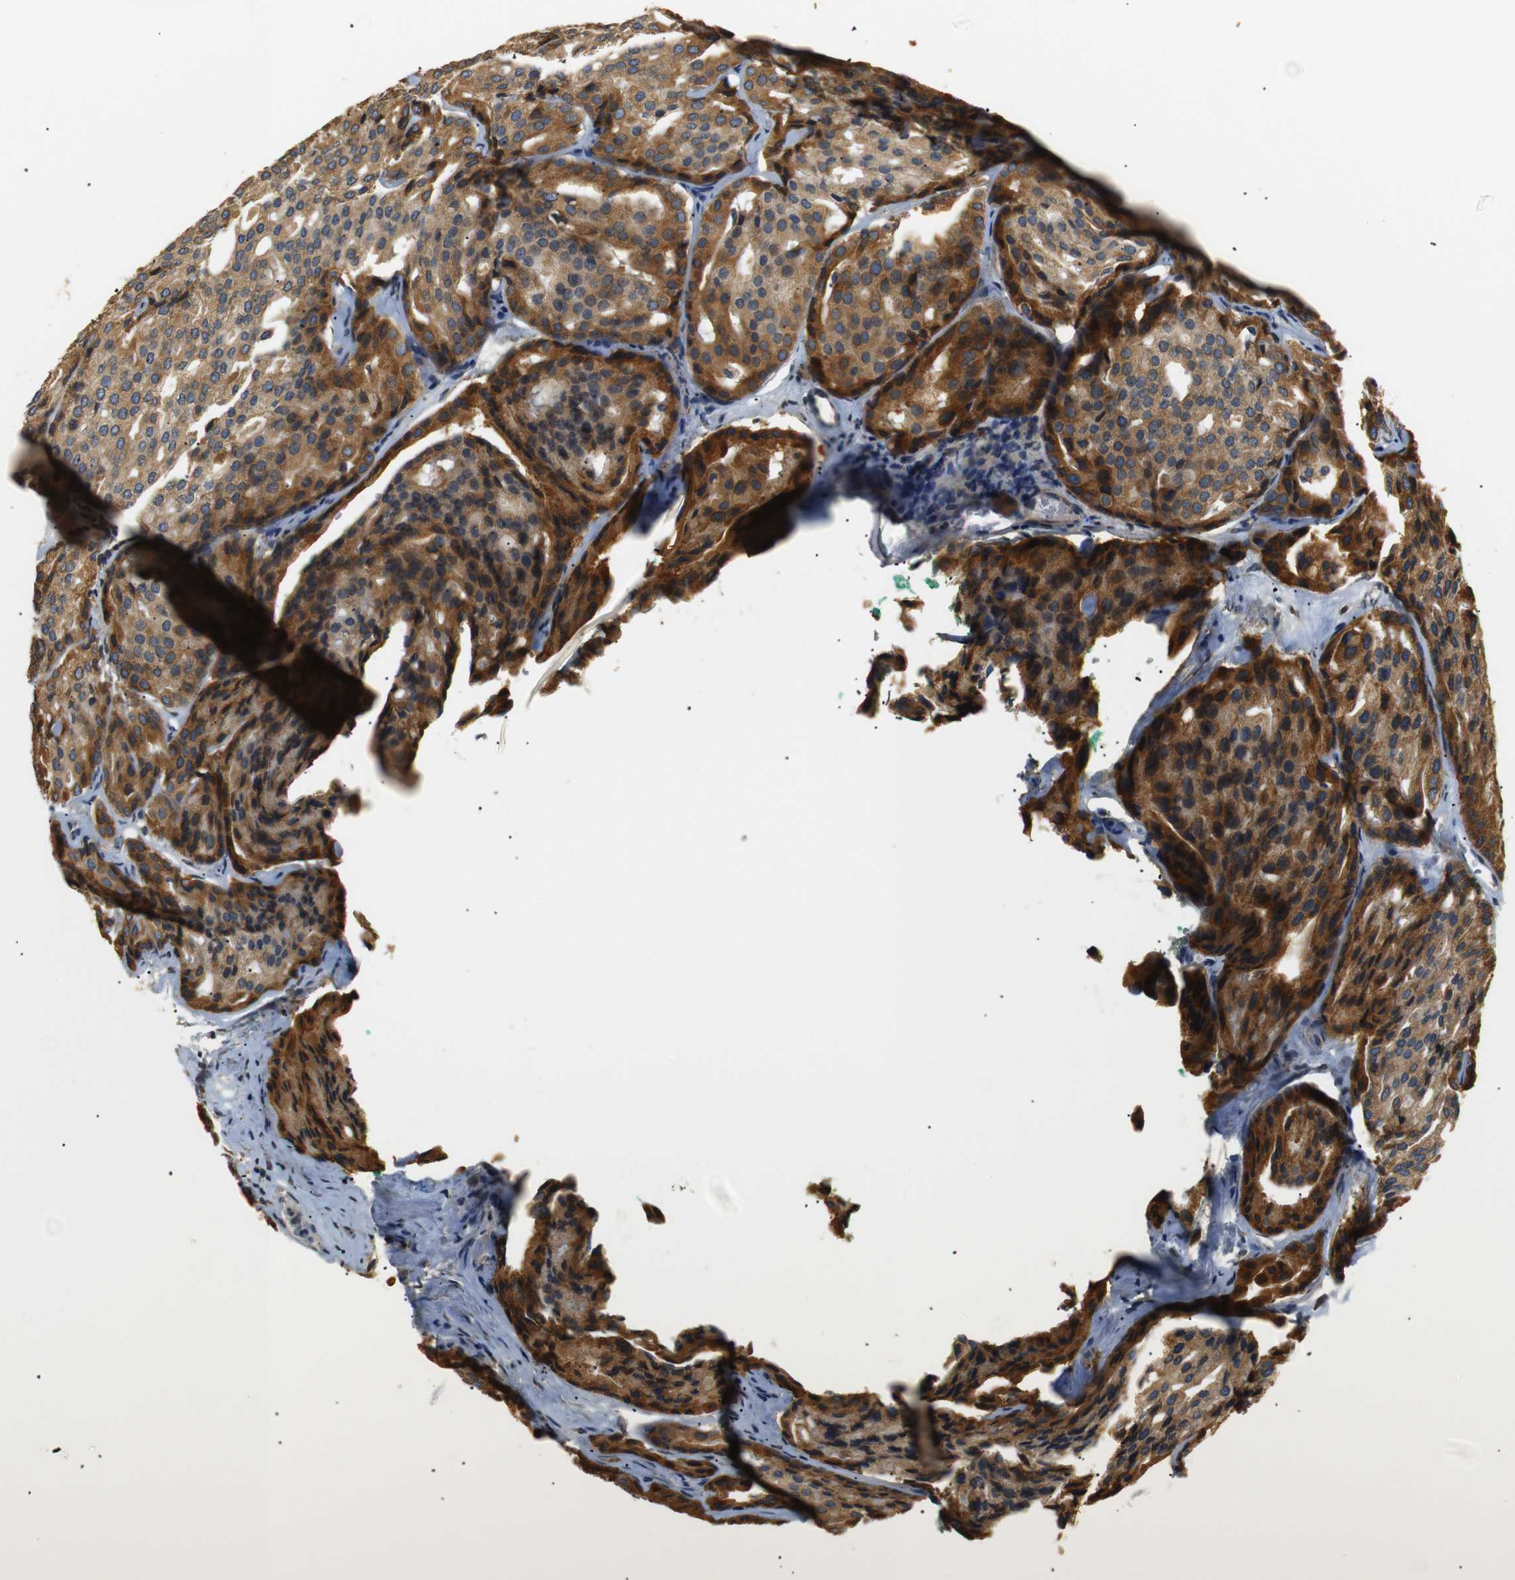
{"staining": {"intensity": "moderate", "quantity": ">75%", "location": "cytoplasmic/membranous"}, "tissue": "prostate cancer", "cell_type": "Tumor cells", "image_type": "cancer", "snomed": [{"axis": "morphology", "description": "Adenocarcinoma, High grade"}, {"axis": "topography", "description": "Prostate"}], "caption": "Prostate adenocarcinoma (high-grade) was stained to show a protein in brown. There is medium levels of moderate cytoplasmic/membranous expression in approximately >75% of tumor cells.", "gene": "TMED2", "patient": {"sex": "male", "age": 64}}